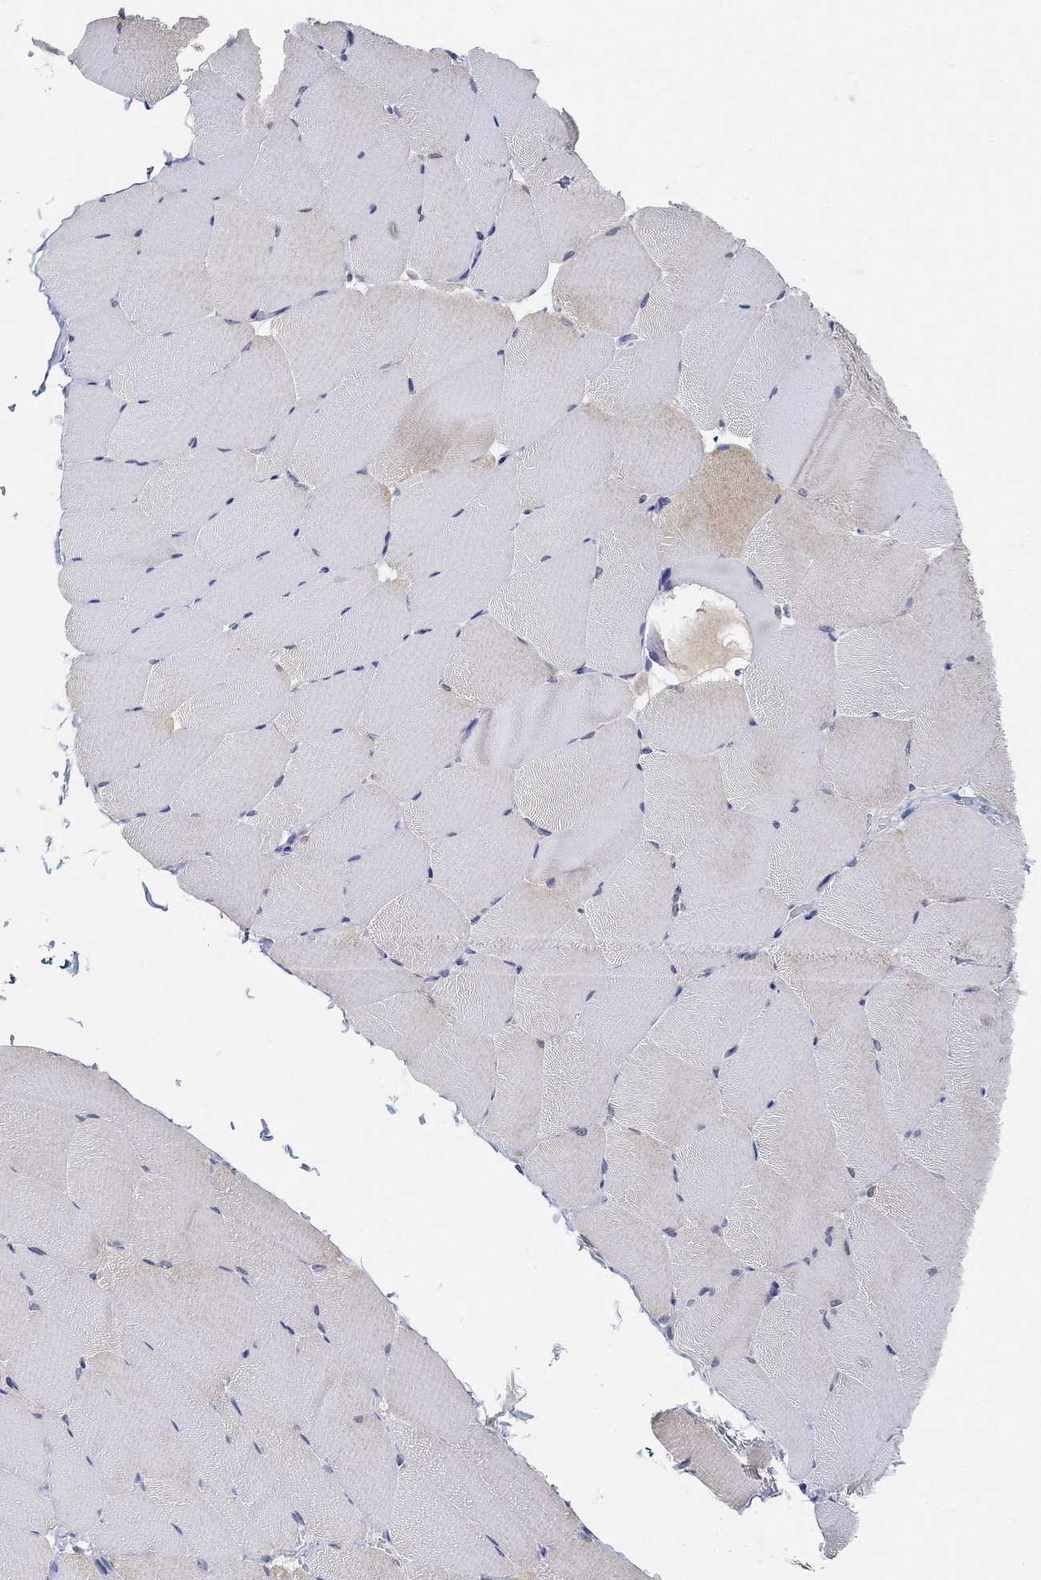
{"staining": {"intensity": "weak", "quantity": "25%-75%", "location": "cytoplasmic/membranous"}, "tissue": "skeletal muscle", "cell_type": "Myocytes", "image_type": "normal", "snomed": [{"axis": "morphology", "description": "Normal tissue, NOS"}, {"axis": "topography", "description": "Skeletal muscle"}], "caption": "A brown stain highlights weak cytoplasmic/membranous staining of a protein in myocytes of benign skeletal muscle.", "gene": "SNTG2", "patient": {"sex": "female", "age": 37}}